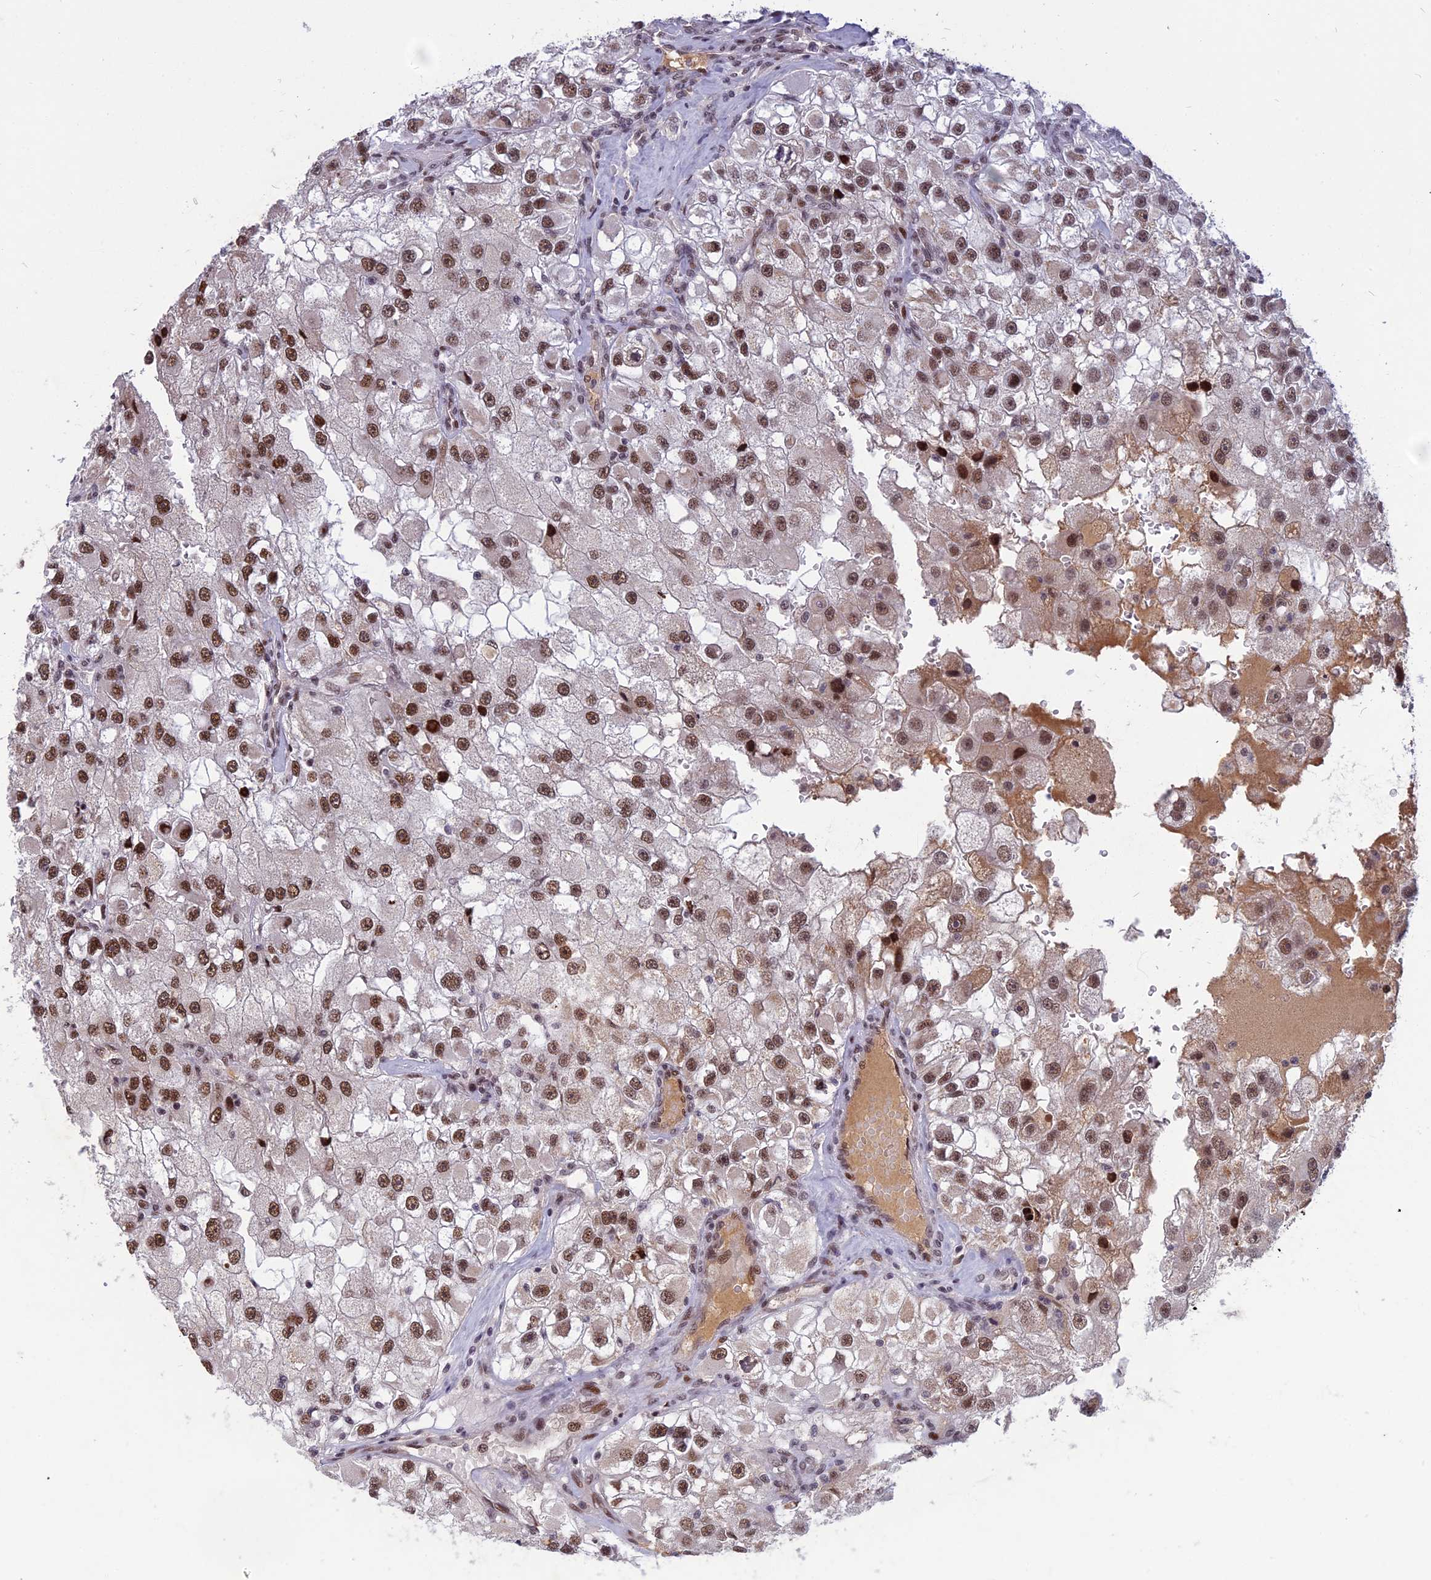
{"staining": {"intensity": "moderate", "quantity": ">75%", "location": "nuclear"}, "tissue": "renal cancer", "cell_type": "Tumor cells", "image_type": "cancer", "snomed": [{"axis": "morphology", "description": "Adenocarcinoma, NOS"}, {"axis": "topography", "description": "Kidney"}], "caption": "Renal cancer (adenocarcinoma) tissue reveals moderate nuclear staining in approximately >75% of tumor cells, visualized by immunohistochemistry. The staining was performed using DAB to visualize the protein expression in brown, while the nuclei were stained in blue with hematoxylin (Magnification: 20x).", "gene": "CDC7", "patient": {"sex": "male", "age": 63}}